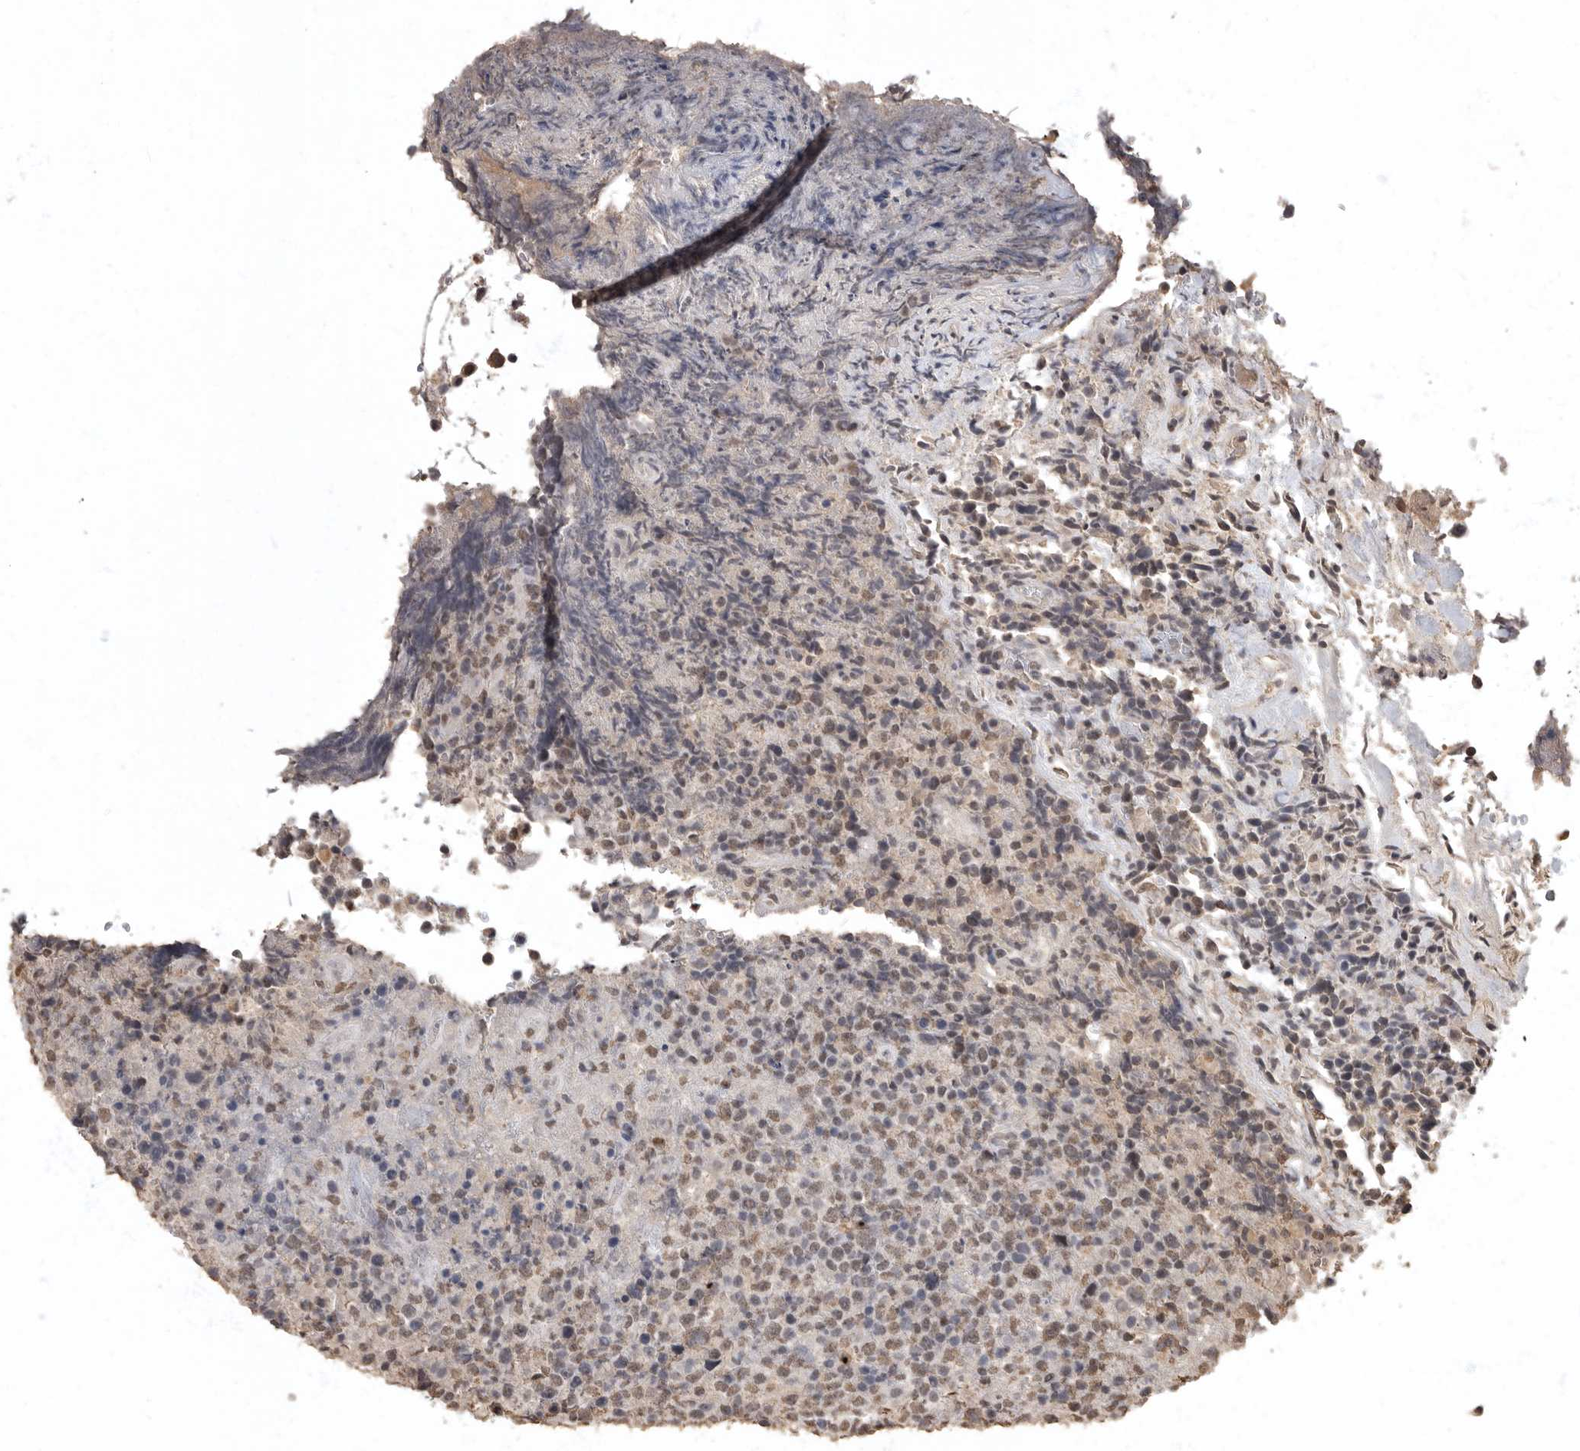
{"staining": {"intensity": "weak", "quantity": ">75%", "location": "nuclear"}, "tissue": "lymphoma", "cell_type": "Tumor cells", "image_type": "cancer", "snomed": [{"axis": "morphology", "description": "Malignant lymphoma, non-Hodgkin's type, High grade"}, {"axis": "topography", "description": "Lymph node"}], "caption": "Immunohistochemical staining of human malignant lymphoma, non-Hodgkin's type (high-grade) exhibits weak nuclear protein staining in about >75% of tumor cells.", "gene": "NBL1", "patient": {"sex": "male", "age": 13}}